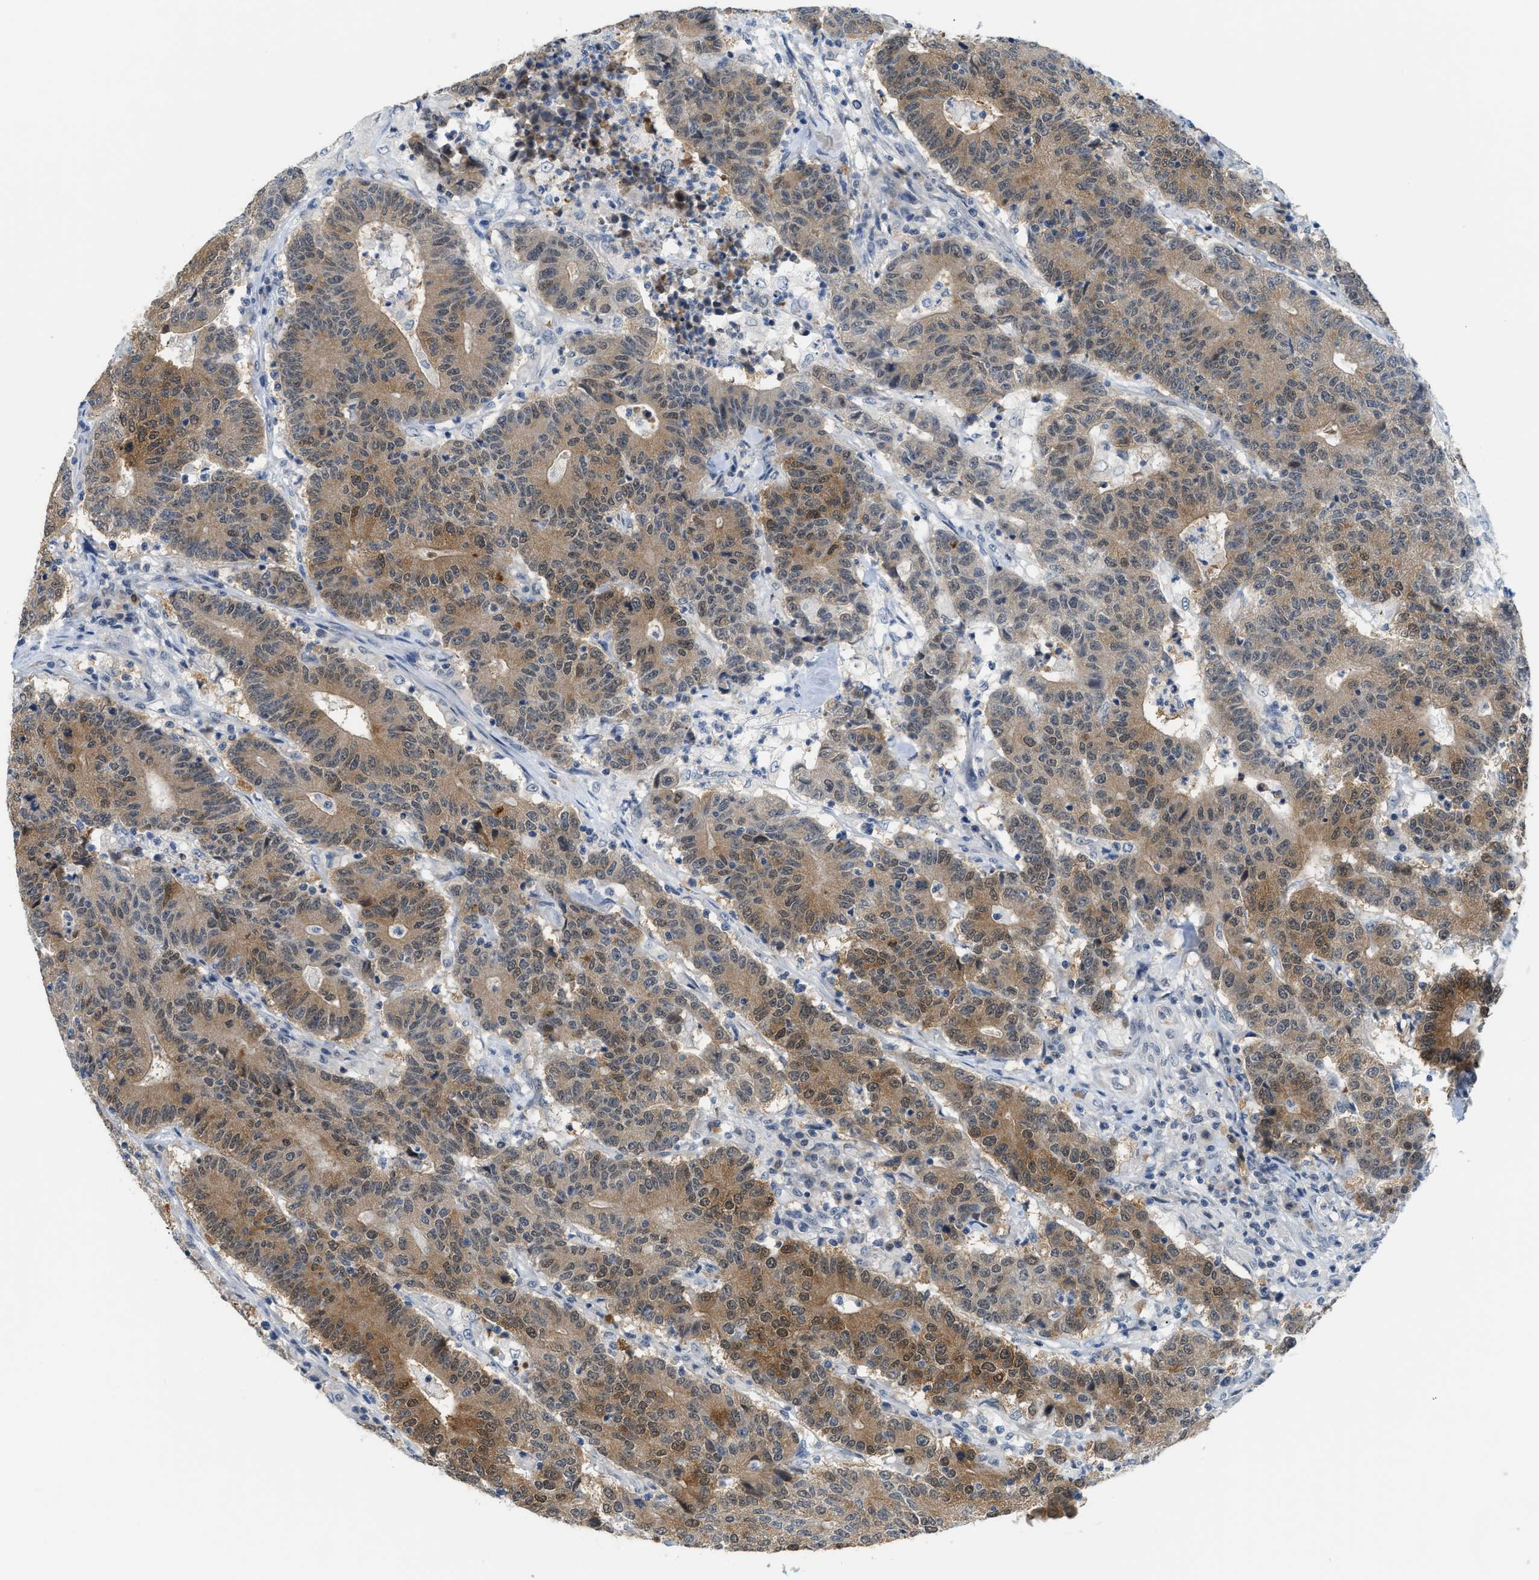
{"staining": {"intensity": "moderate", "quantity": ">75%", "location": "cytoplasmic/membranous"}, "tissue": "colorectal cancer", "cell_type": "Tumor cells", "image_type": "cancer", "snomed": [{"axis": "morphology", "description": "Normal tissue, NOS"}, {"axis": "morphology", "description": "Adenocarcinoma, NOS"}, {"axis": "topography", "description": "Colon"}], "caption": "A photomicrograph showing moderate cytoplasmic/membranous expression in about >75% of tumor cells in adenocarcinoma (colorectal), as visualized by brown immunohistochemical staining.", "gene": "PSAT1", "patient": {"sex": "female", "age": 75}}